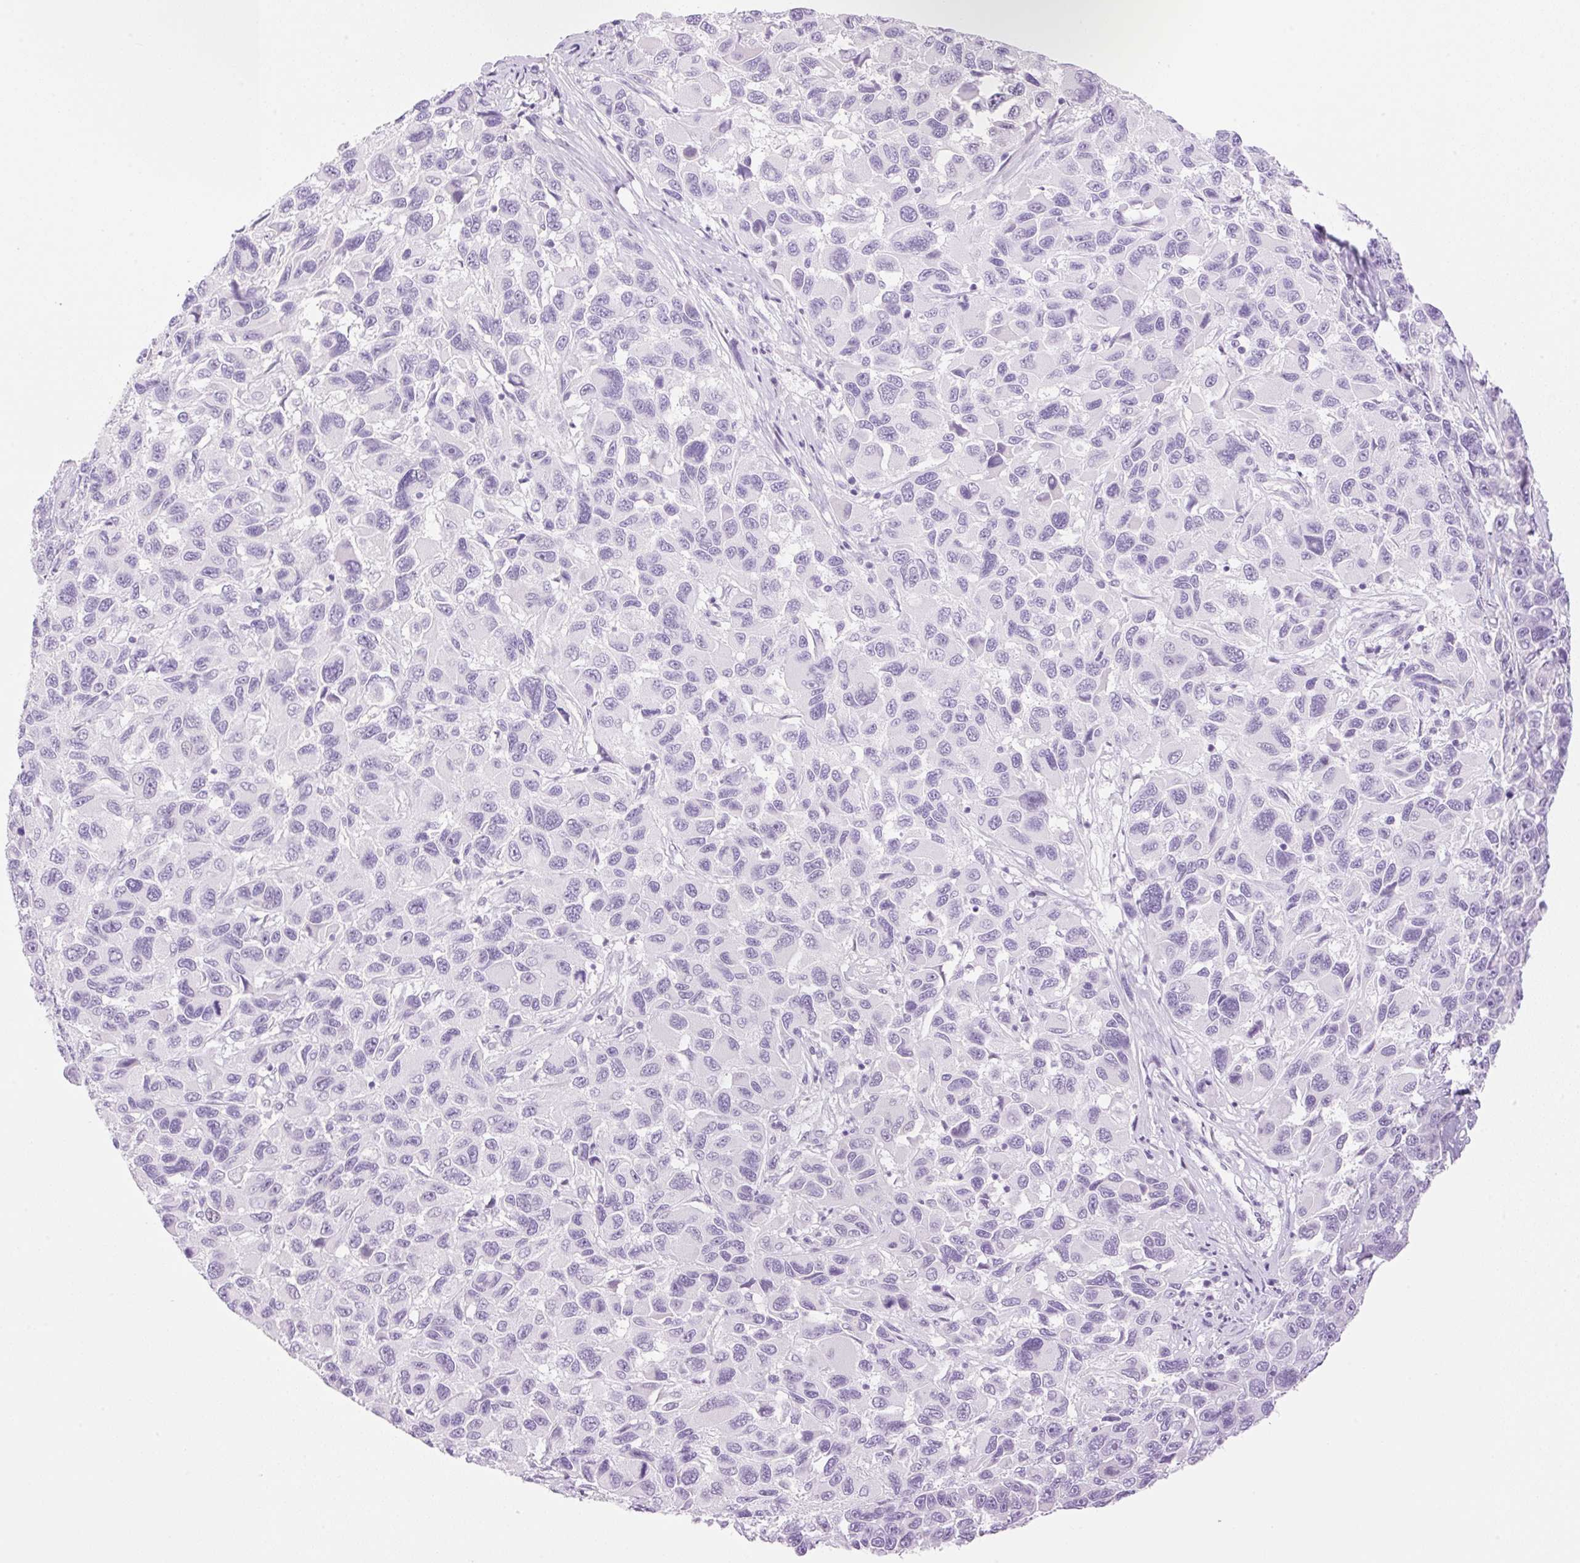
{"staining": {"intensity": "negative", "quantity": "none", "location": "none"}, "tissue": "melanoma", "cell_type": "Tumor cells", "image_type": "cancer", "snomed": [{"axis": "morphology", "description": "Malignant melanoma, NOS"}, {"axis": "topography", "description": "Skin"}], "caption": "IHC histopathology image of human melanoma stained for a protein (brown), which shows no expression in tumor cells.", "gene": "SP140L", "patient": {"sex": "male", "age": 53}}